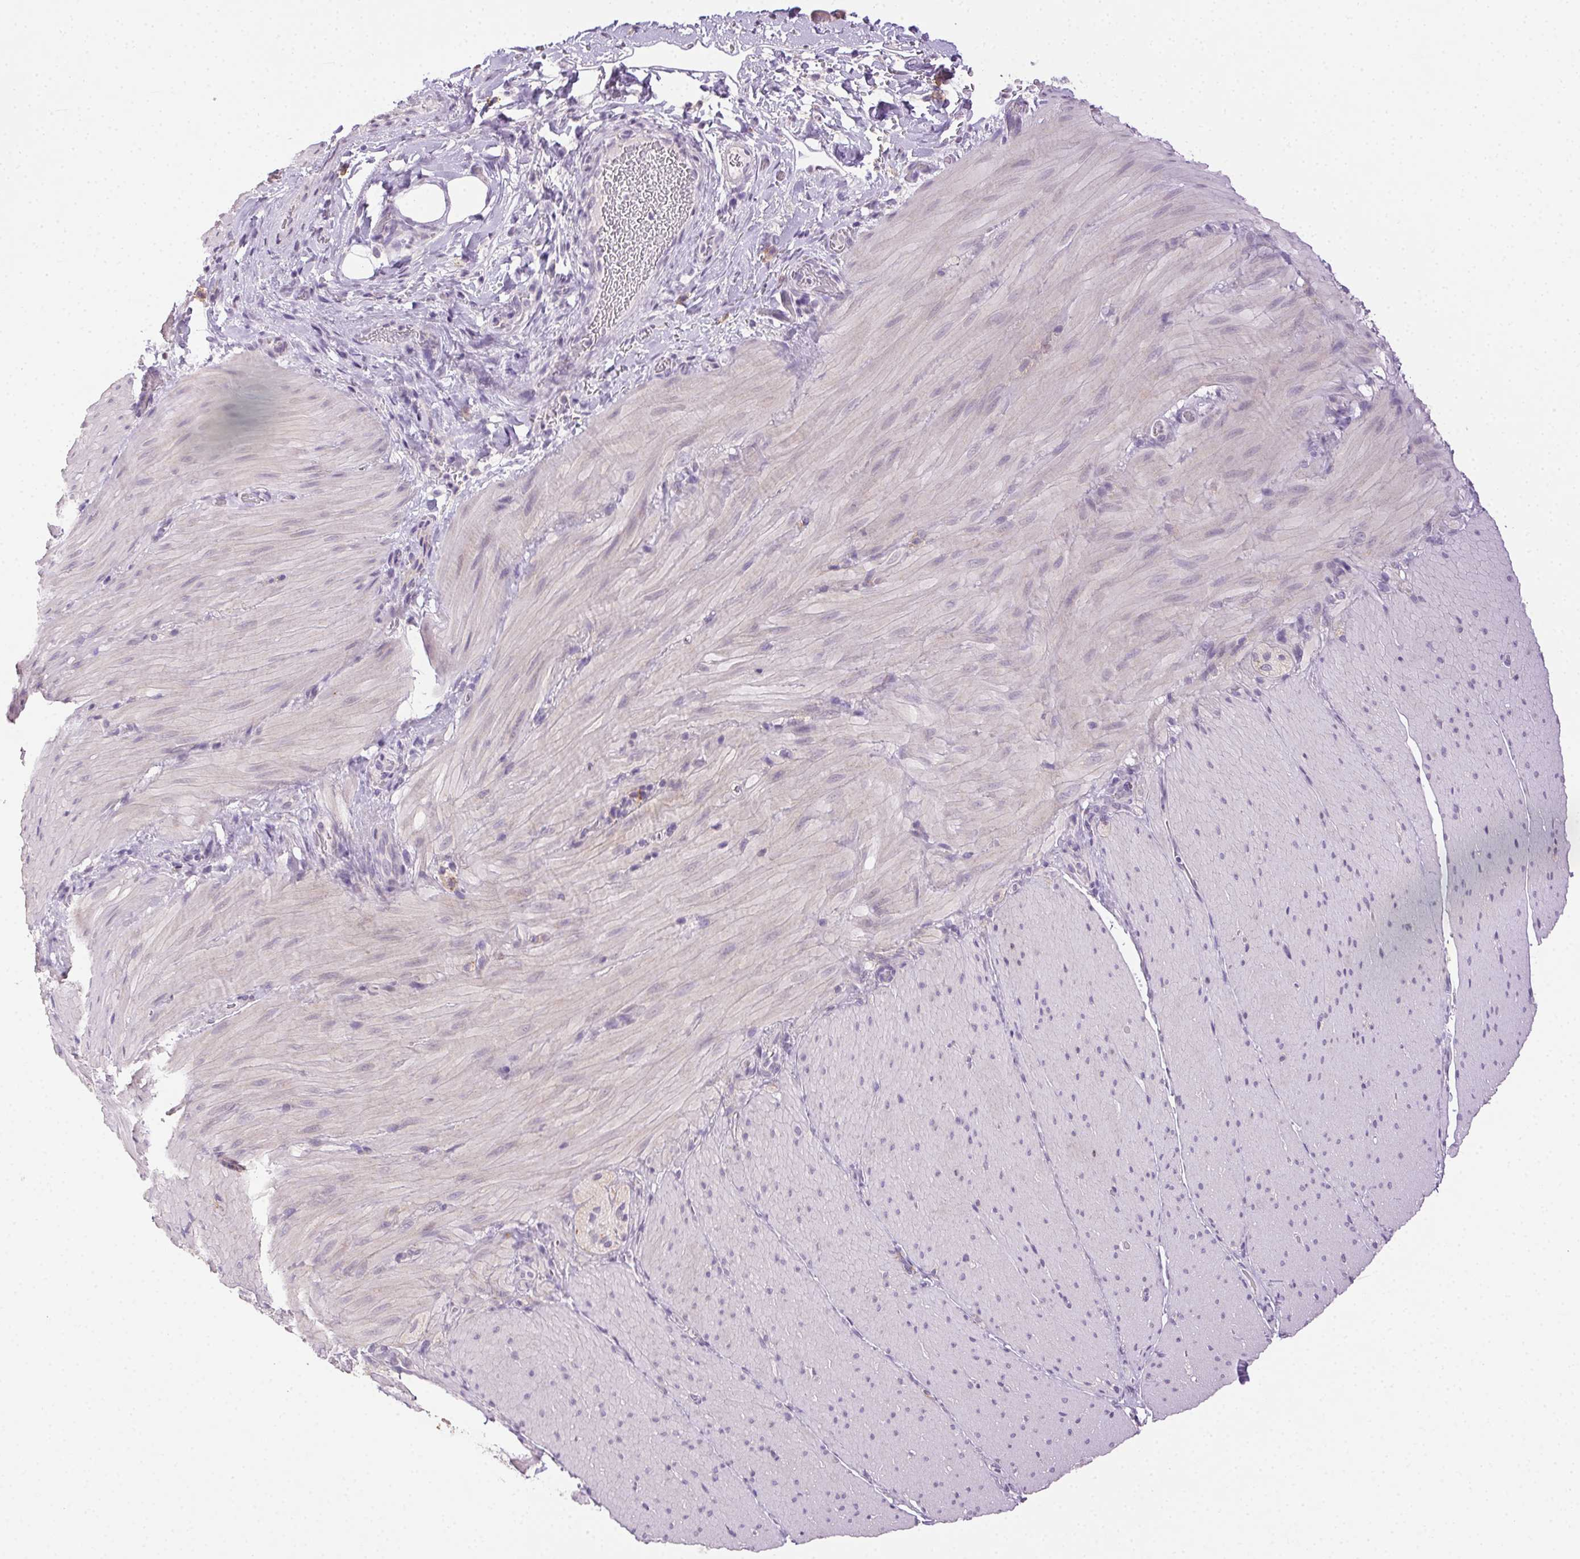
{"staining": {"intensity": "negative", "quantity": "none", "location": "none"}, "tissue": "smooth muscle", "cell_type": "Smooth muscle cells", "image_type": "normal", "snomed": [{"axis": "morphology", "description": "Normal tissue, NOS"}, {"axis": "topography", "description": "Smooth muscle"}, {"axis": "topography", "description": "Colon"}], "caption": "The micrograph displays no significant expression in smooth muscle cells of smooth muscle.", "gene": "AKAP5", "patient": {"sex": "male", "age": 73}}